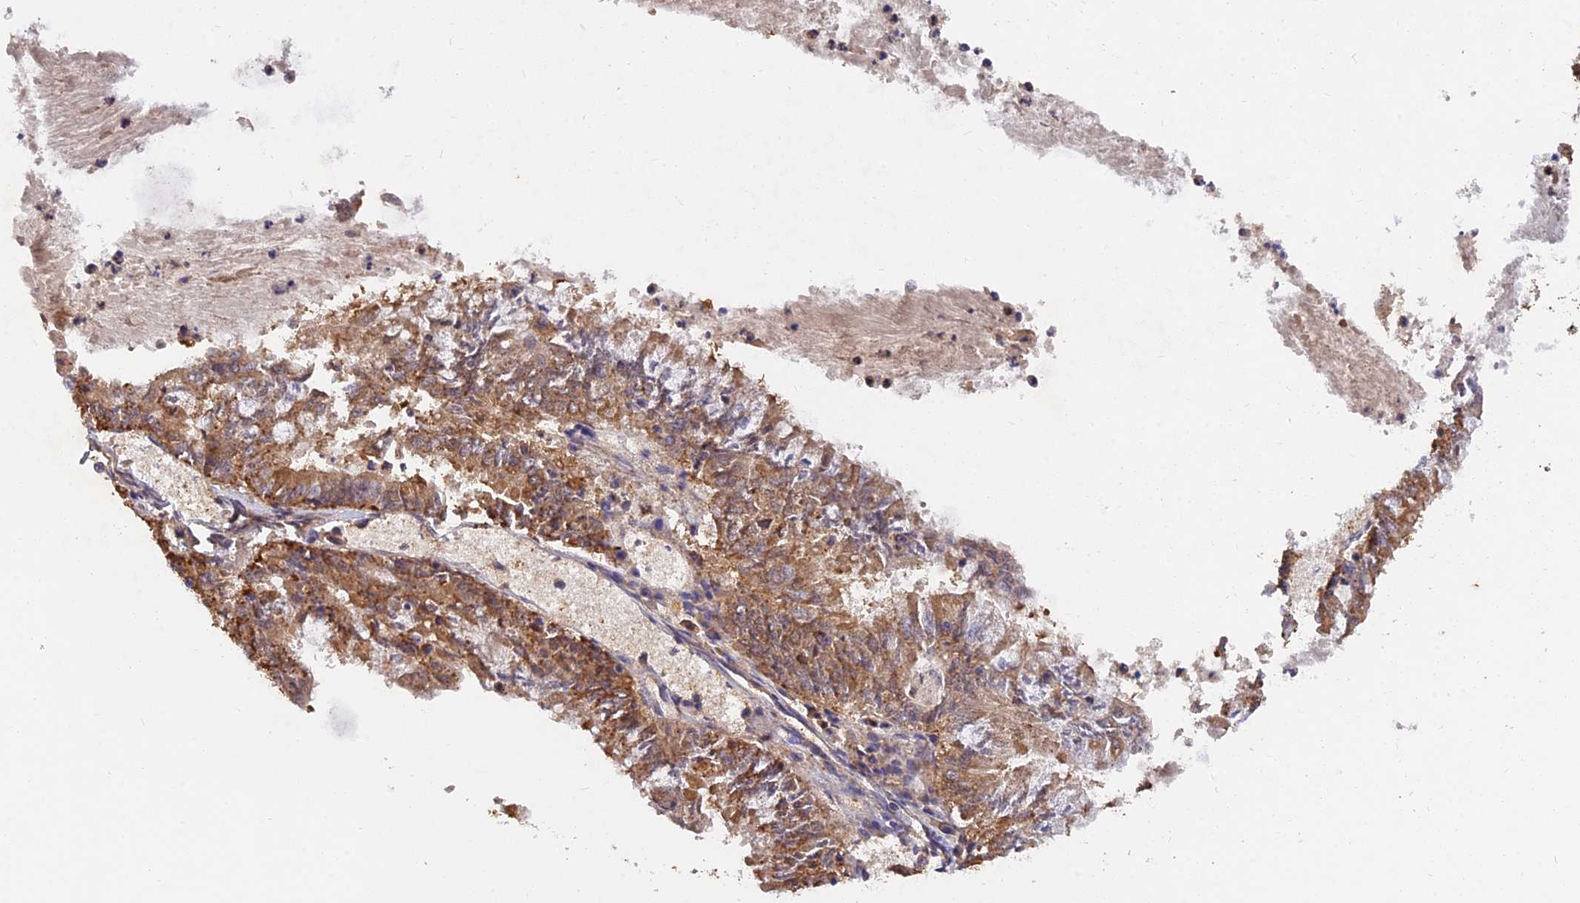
{"staining": {"intensity": "moderate", "quantity": ">75%", "location": "cytoplasmic/membranous"}, "tissue": "endometrial cancer", "cell_type": "Tumor cells", "image_type": "cancer", "snomed": [{"axis": "morphology", "description": "Adenocarcinoma, NOS"}, {"axis": "topography", "description": "Endometrium"}], "caption": "Immunohistochemistry staining of endometrial cancer, which shows medium levels of moderate cytoplasmic/membranous positivity in about >75% of tumor cells indicating moderate cytoplasmic/membranous protein expression. The staining was performed using DAB (3,3'-diaminobenzidine) (brown) for protein detection and nuclei were counterstained in hematoxylin (blue).", "gene": "SLC38A11", "patient": {"sex": "female", "age": 57}}